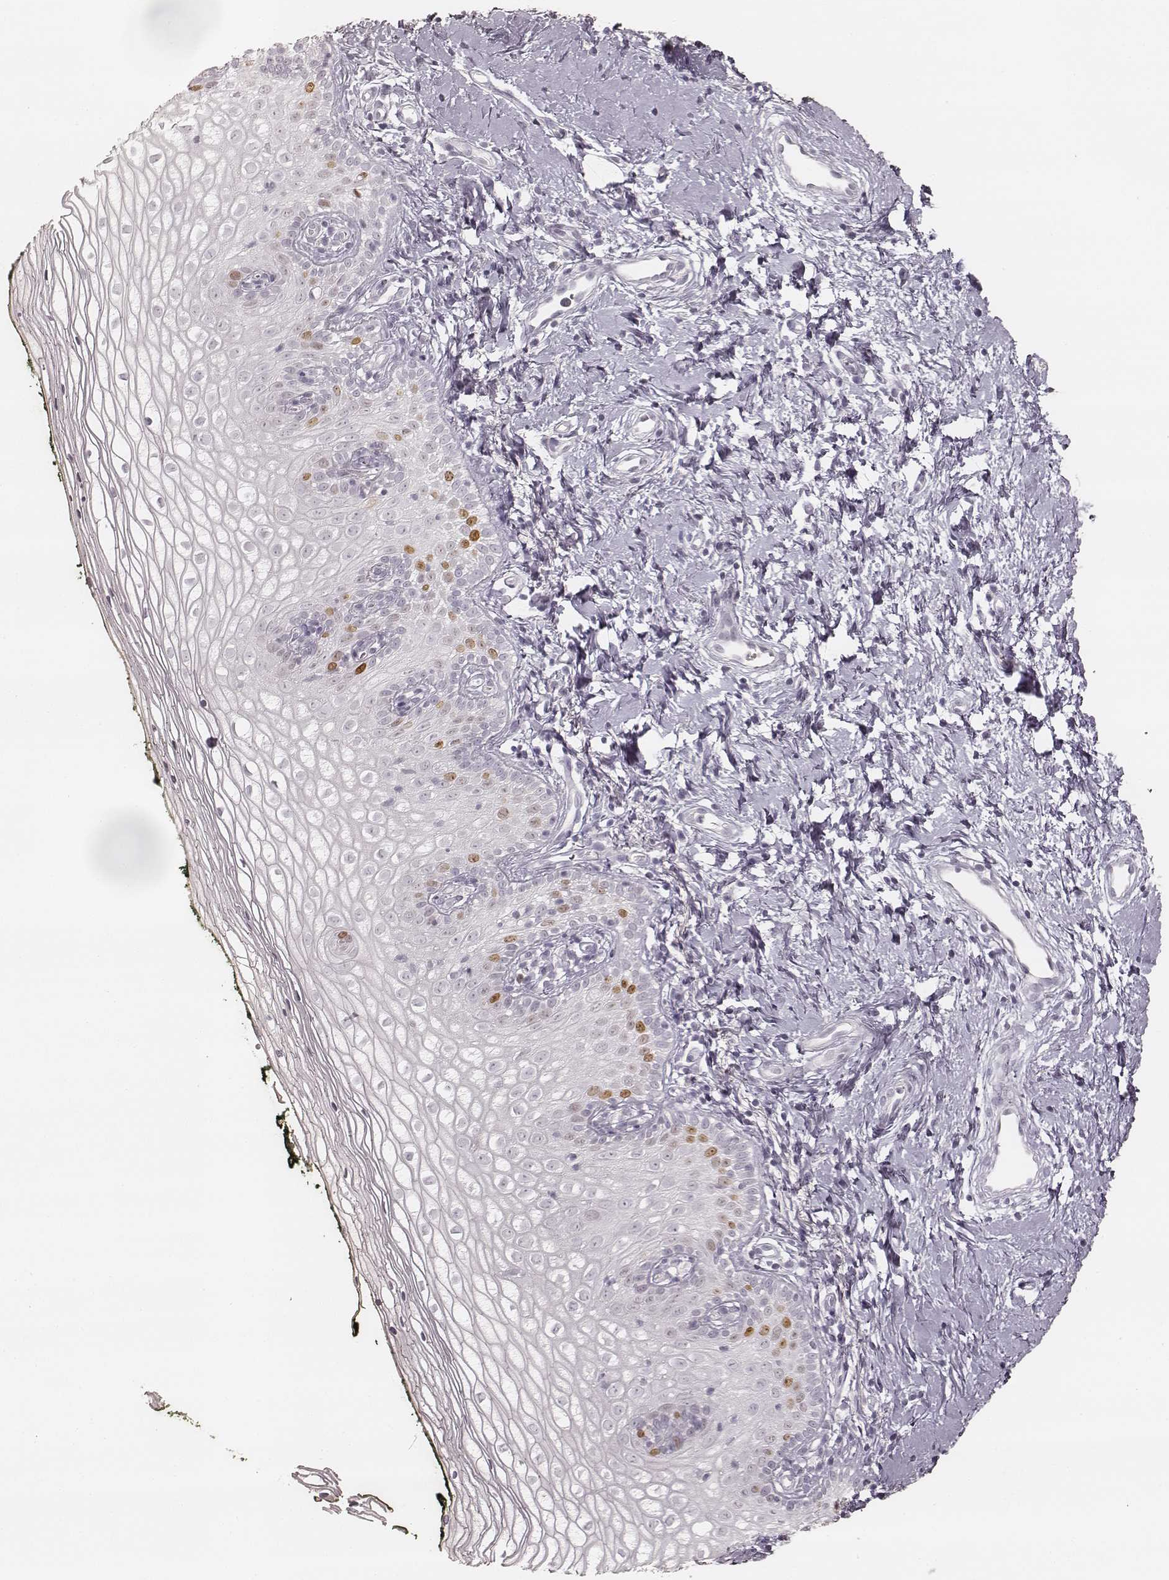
{"staining": {"intensity": "moderate", "quantity": "<25%", "location": "nuclear"}, "tissue": "vagina", "cell_type": "Squamous epithelial cells", "image_type": "normal", "snomed": [{"axis": "morphology", "description": "Normal tissue, NOS"}, {"axis": "topography", "description": "Vagina"}], "caption": "High-power microscopy captured an immunohistochemistry micrograph of benign vagina, revealing moderate nuclear expression in about <25% of squamous epithelial cells. Nuclei are stained in blue.", "gene": "TEX37", "patient": {"sex": "female", "age": 47}}